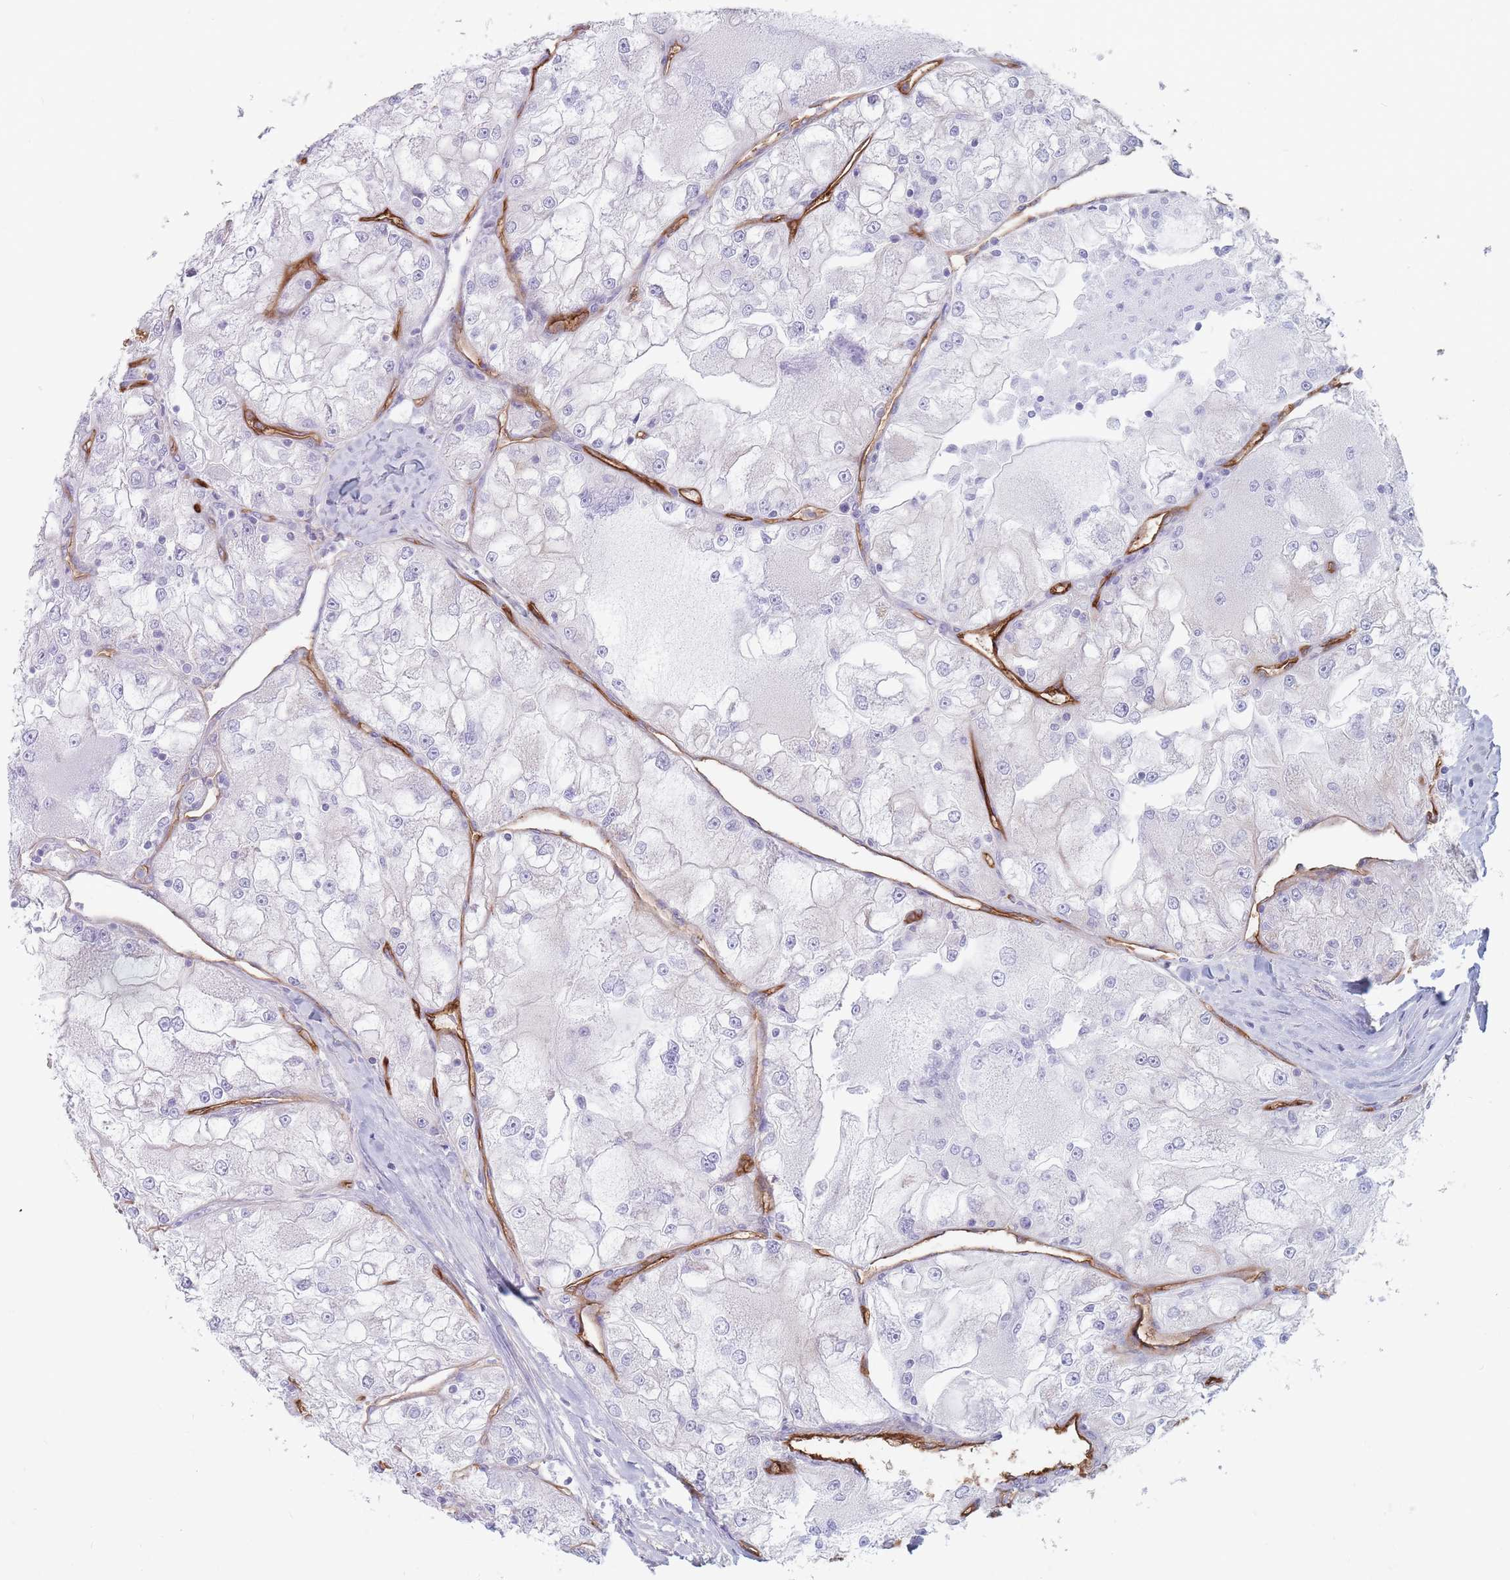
{"staining": {"intensity": "negative", "quantity": "none", "location": "none"}, "tissue": "renal cancer", "cell_type": "Tumor cells", "image_type": "cancer", "snomed": [{"axis": "morphology", "description": "Adenocarcinoma, NOS"}, {"axis": "topography", "description": "Kidney"}], "caption": "A high-resolution image shows IHC staining of renal adenocarcinoma, which demonstrates no significant positivity in tumor cells.", "gene": "PLPP1", "patient": {"sex": "female", "age": 72}}